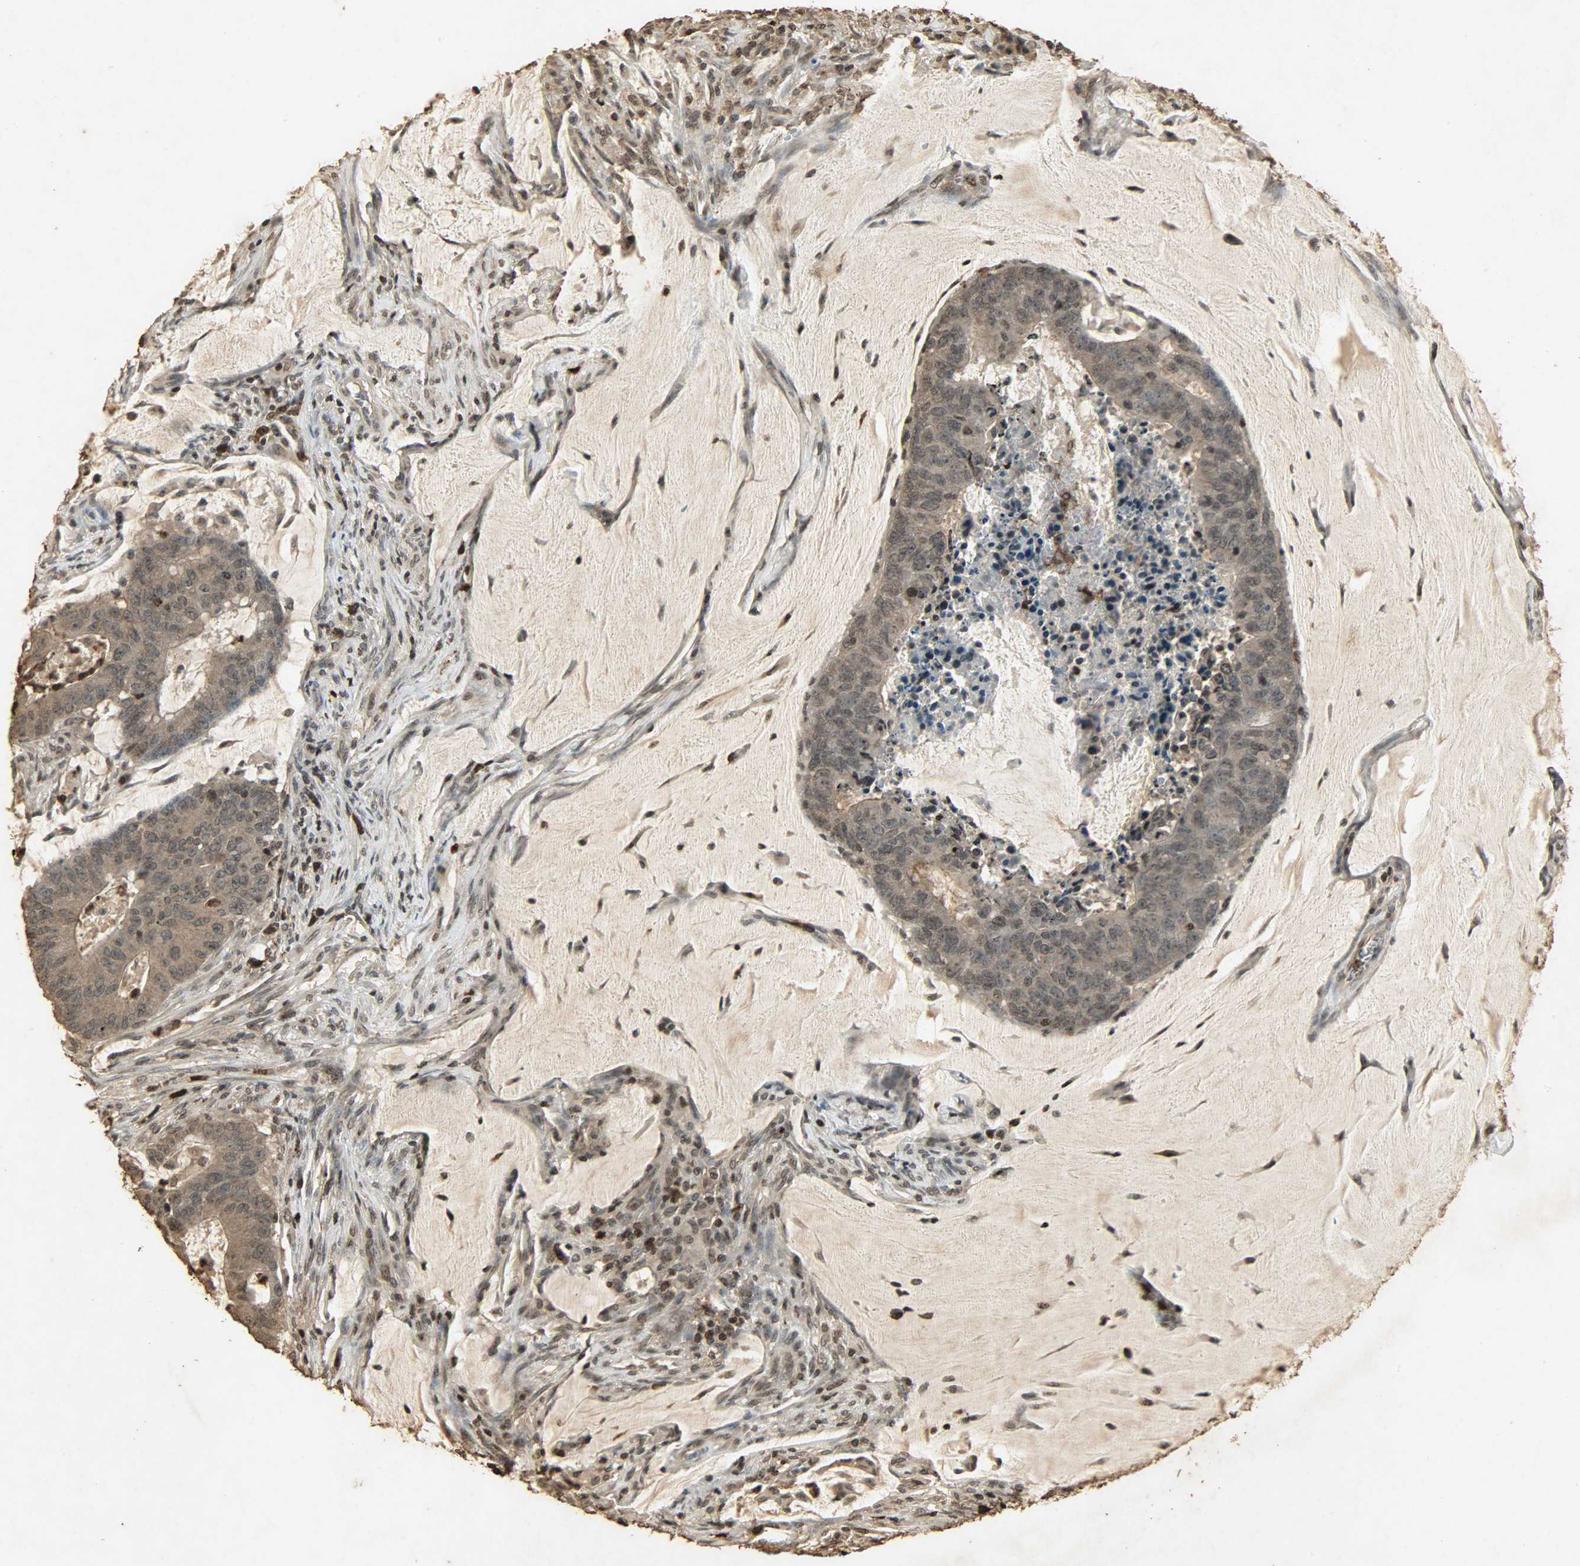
{"staining": {"intensity": "weak", "quantity": ">75%", "location": "cytoplasmic/membranous,nuclear"}, "tissue": "colorectal cancer", "cell_type": "Tumor cells", "image_type": "cancer", "snomed": [{"axis": "morphology", "description": "Adenocarcinoma, NOS"}, {"axis": "topography", "description": "Colon"}], "caption": "An immunohistochemistry (IHC) histopathology image of tumor tissue is shown. Protein staining in brown labels weak cytoplasmic/membranous and nuclear positivity in colorectal cancer within tumor cells.", "gene": "PPP3R1", "patient": {"sex": "male", "age": 45}}